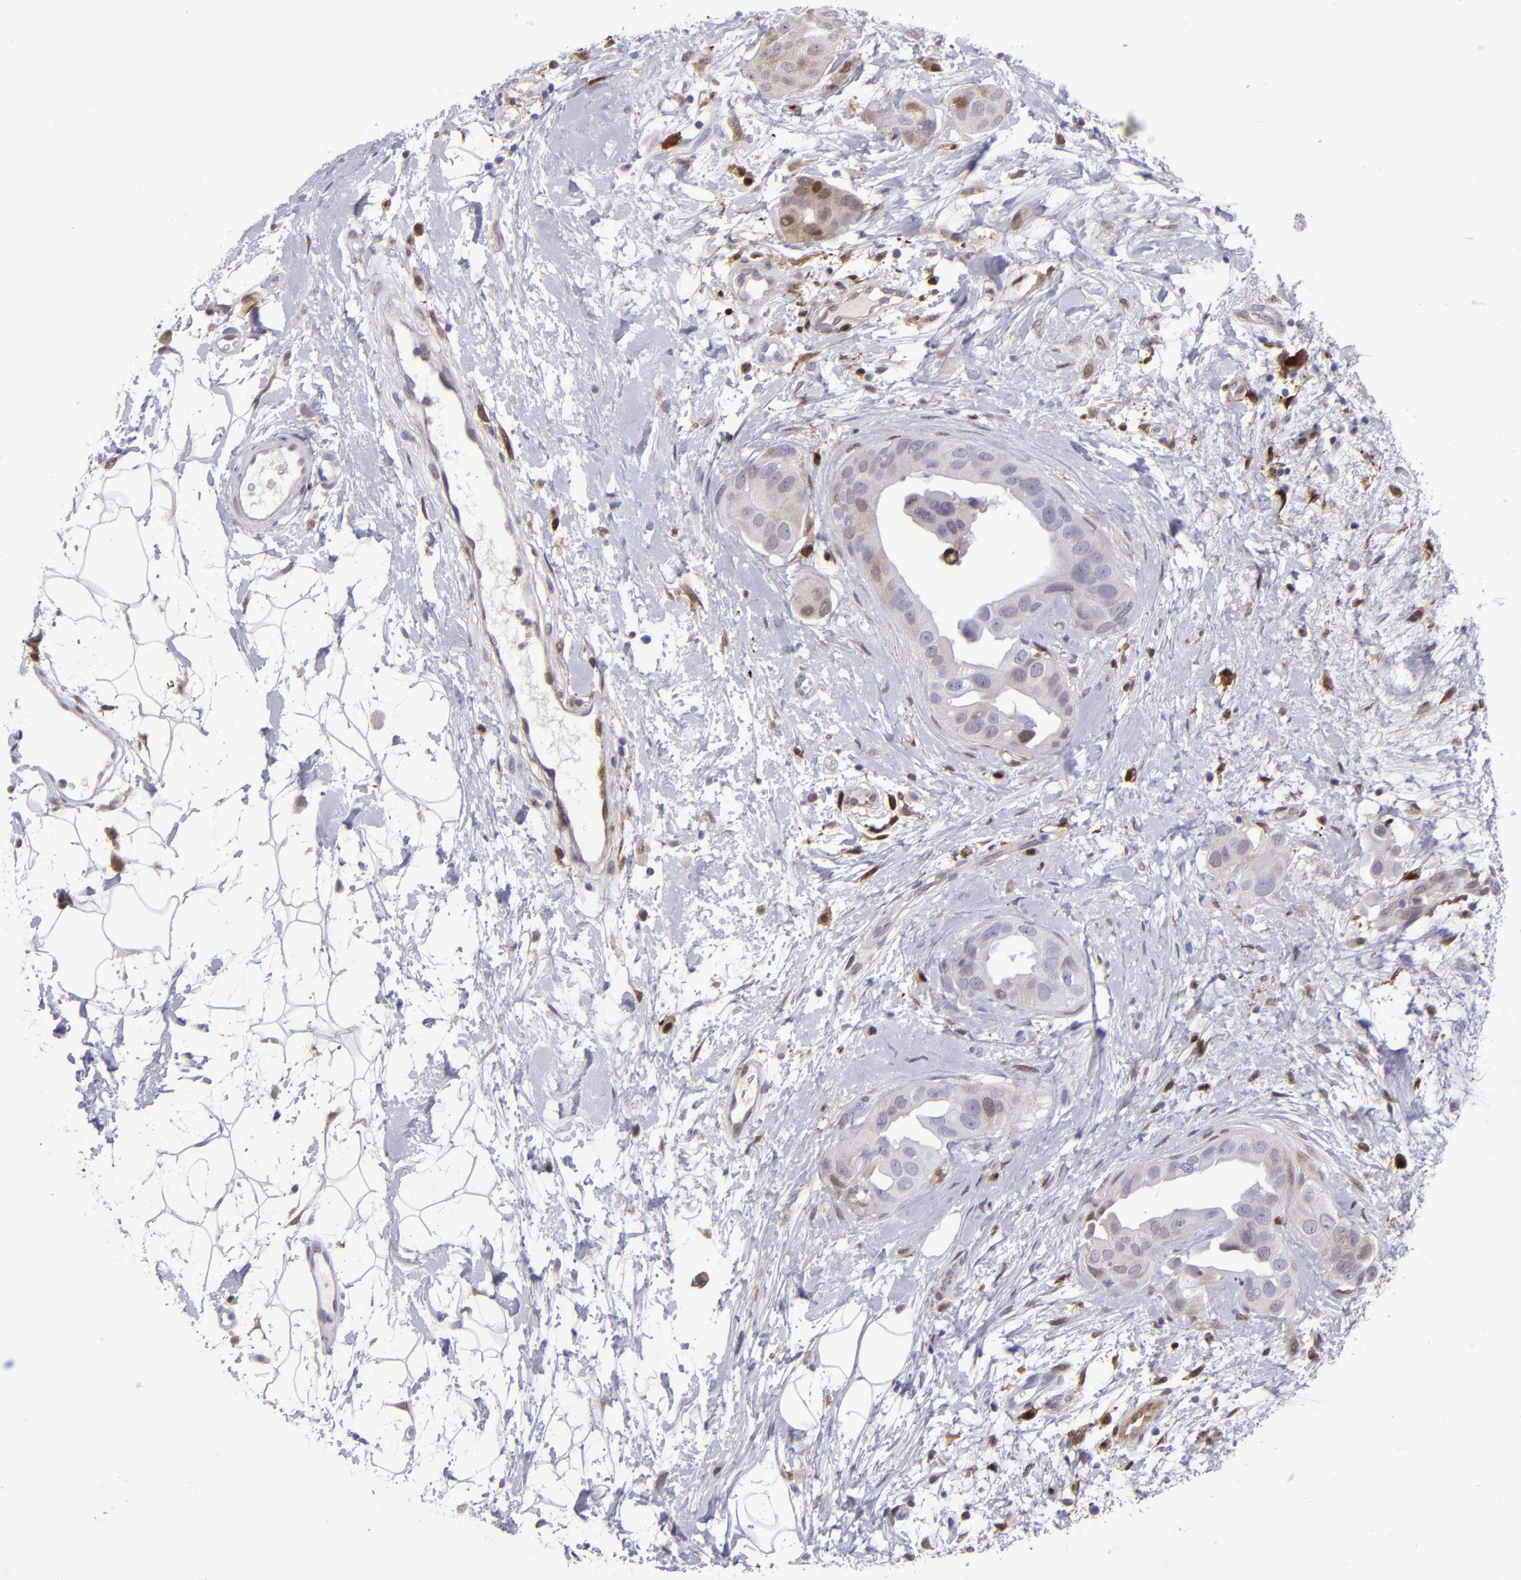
{"staining": {"intensity": "weak", "quantity": "<25%", "location": "cytoplasmic/membranous,nuclear"}, "tissue": "breast cancer", "cell_type": "Tumor cells", "image_type": "cancer", "snomed": [{"axis": "morphology", "description": "Duct carcinoma"}, {"axis": "topography", "description": "Breast"}], "caption": "Immunohistochemical staining of intraductal carcinoma (breast) shows no significant positivity in tumor cells.", "gene": "TYMP", "patient": {"sex": "female", "age": 40}}